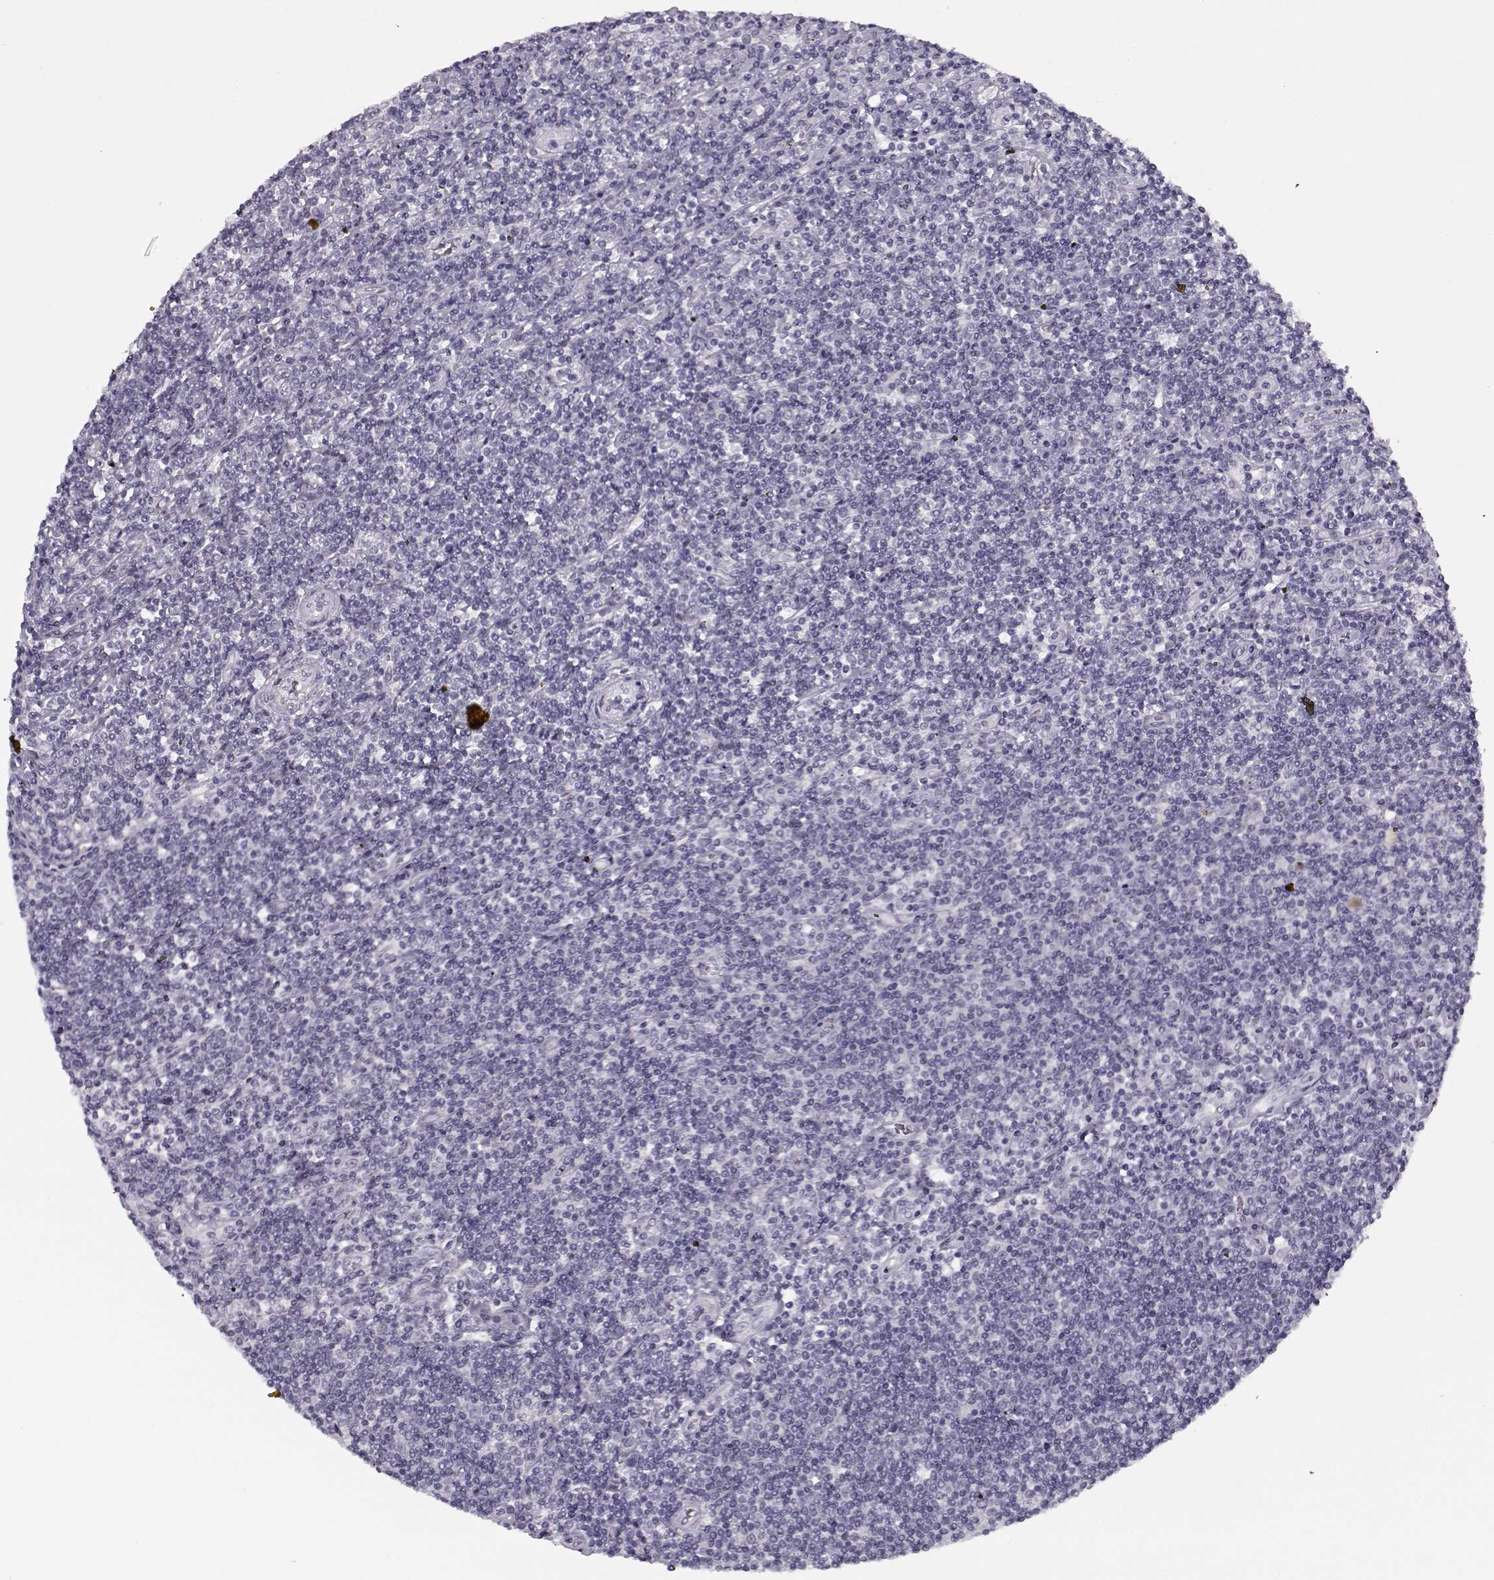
{"staining": {"intensity": "negative", "quantity": "none", "location": "none"}, "tissue": "lymphoma", "cell_type": "Tumor cells", "image_type": "cancer", "snomed": [{"axis": "morphology", "description": "Hodgkin's disease, NOS"}, {"axis": "topography", "description": "Lymph node"}], "caption": "Tumor cells are negative for protein expression in human lymphoma. (Brightfield microscopy of DAB immunohistochemistry (IHC) at high magnification).", "gene": "PNMT", "patient": {"sex": "male", "age": 40}}